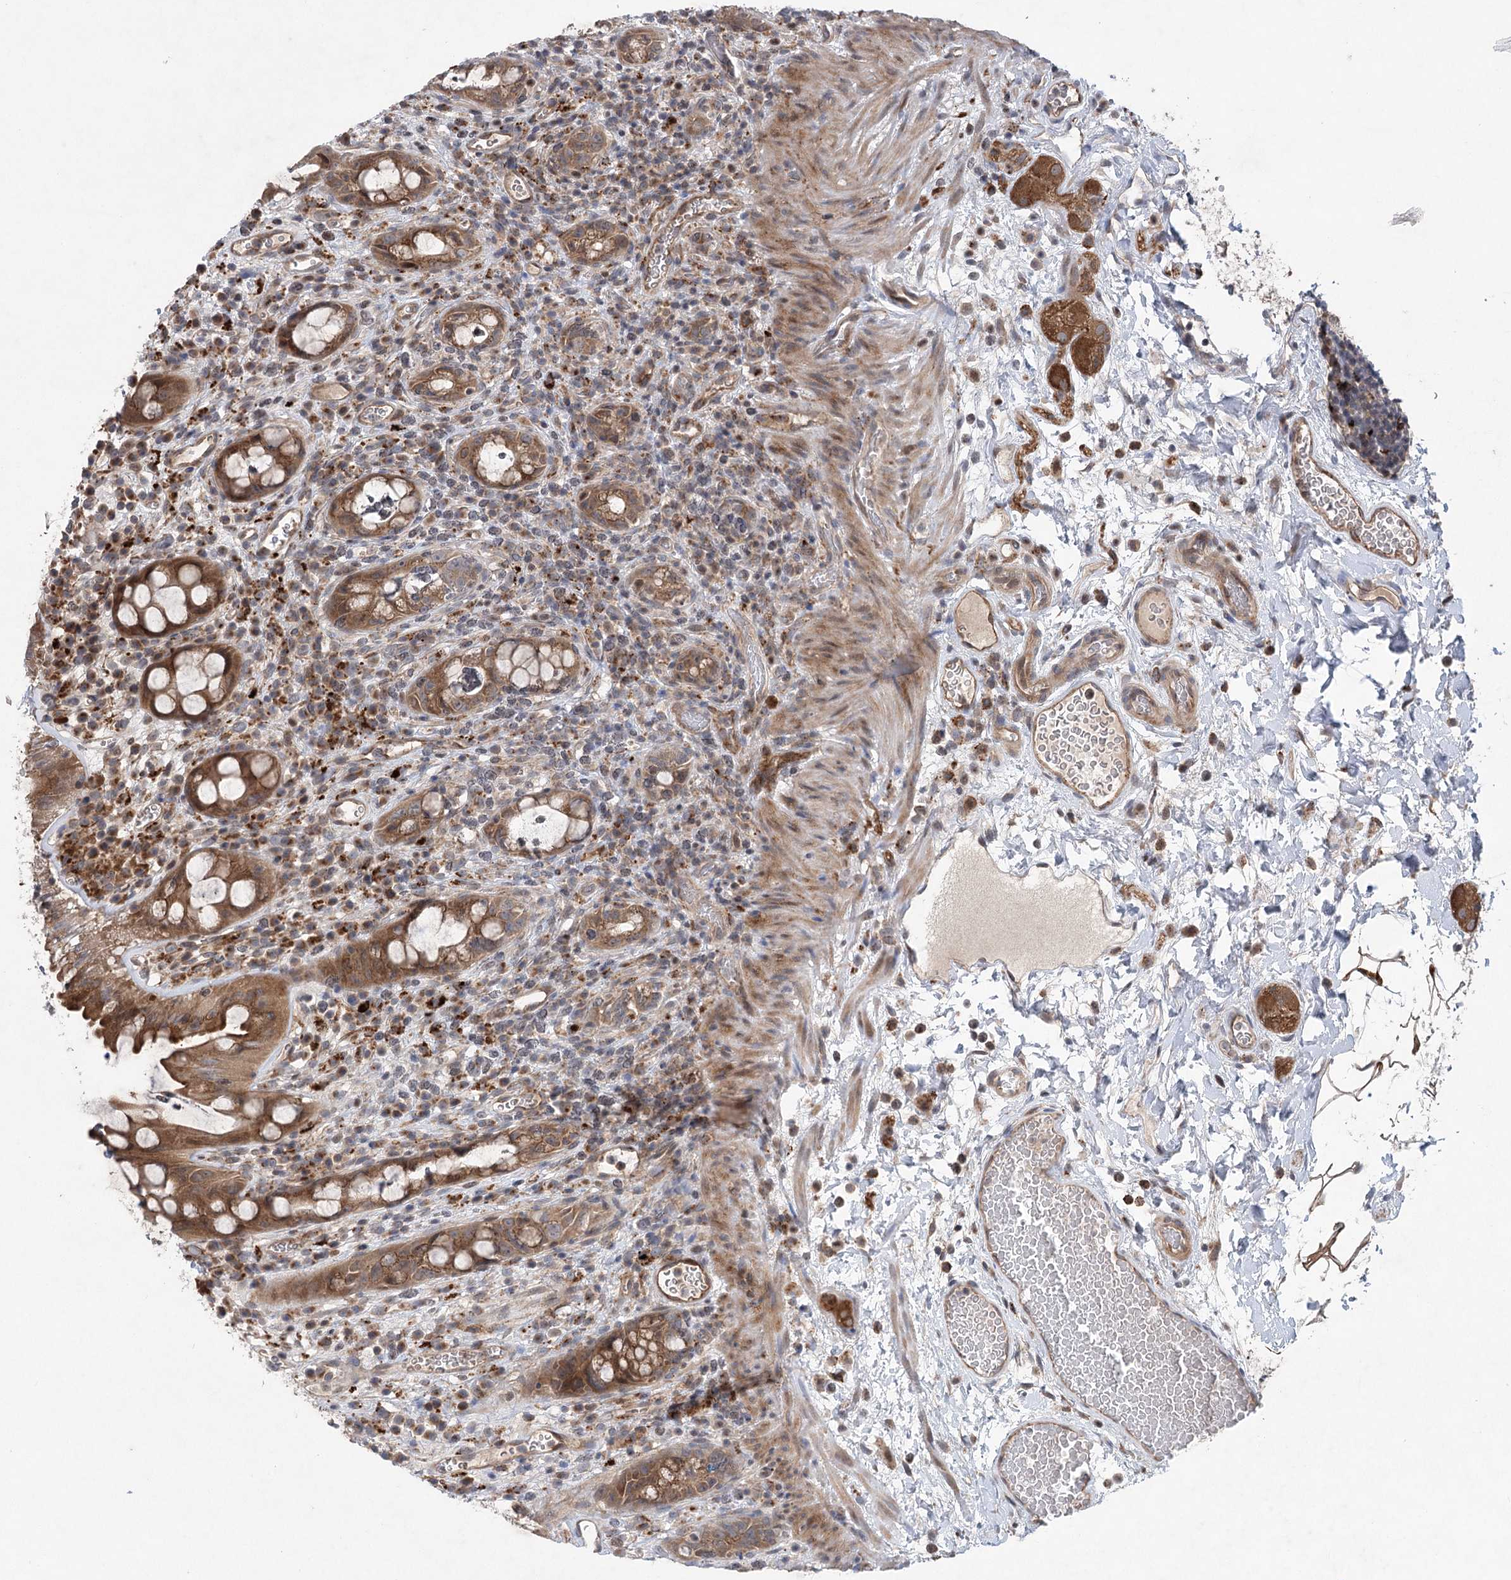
{"staining": {"intensity": "moderate", "quantity": ">75%", "location": "cytoplasmic/membranous"}, "tissue": "rectum", "cell_type": "Glandular cells", "image_type": "normal", "snomed": [{"axis": "morphology", "description": "Normal tissue, NOS"}, {"axis": "topography", "description": "Rectum"}], "caption": "Brown immunohistochemical staining in unremarkable rectum exhibits moderate cytoplasmic/membranous staining in about >75% of glandular cells. (IHC, brightfield microscopy, high magnification).", "gene": "METTL24", "patient": {"sex": "female", "age": 57}}